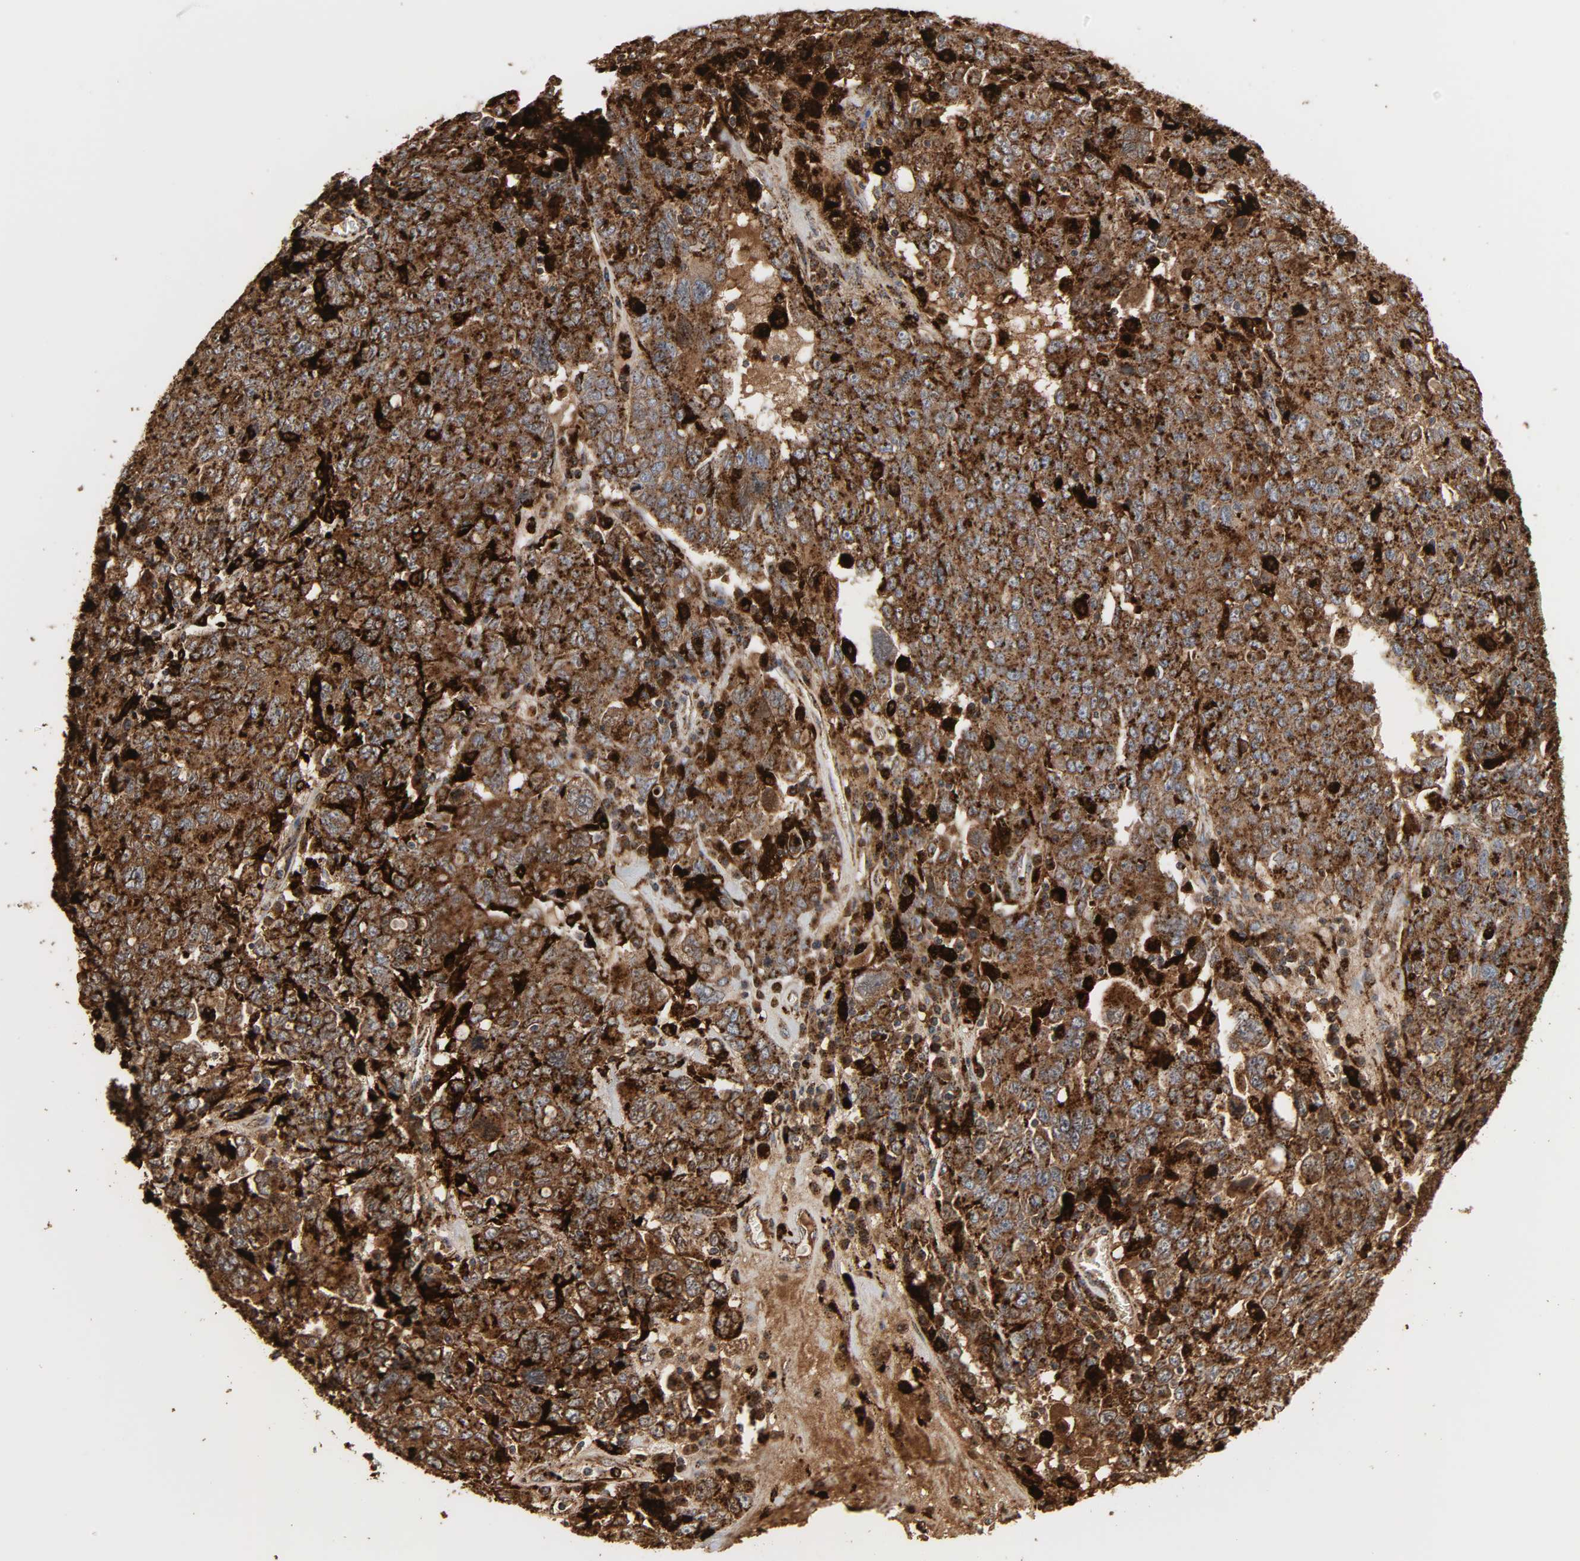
{"staining": {"intensity": "strong", "quantity": ">75%", "location": "cytoplasmic/membranous"}, "tissue": "ovarian cancer", "cell_type": "Tumor cells", "image_type": "cancer", "snomed": [{"axis": "morphology", "description": "Carcinoma, endometroid"}, {"axis": "topography", "description": "Ovary"}], "caption": "Human ovarian cancer (endometroid carcinoma) stained with a protein marker displays strong staining in tumor cells.", "gene": "PSAP", "patient": {"sex": "female", "age": 62}}